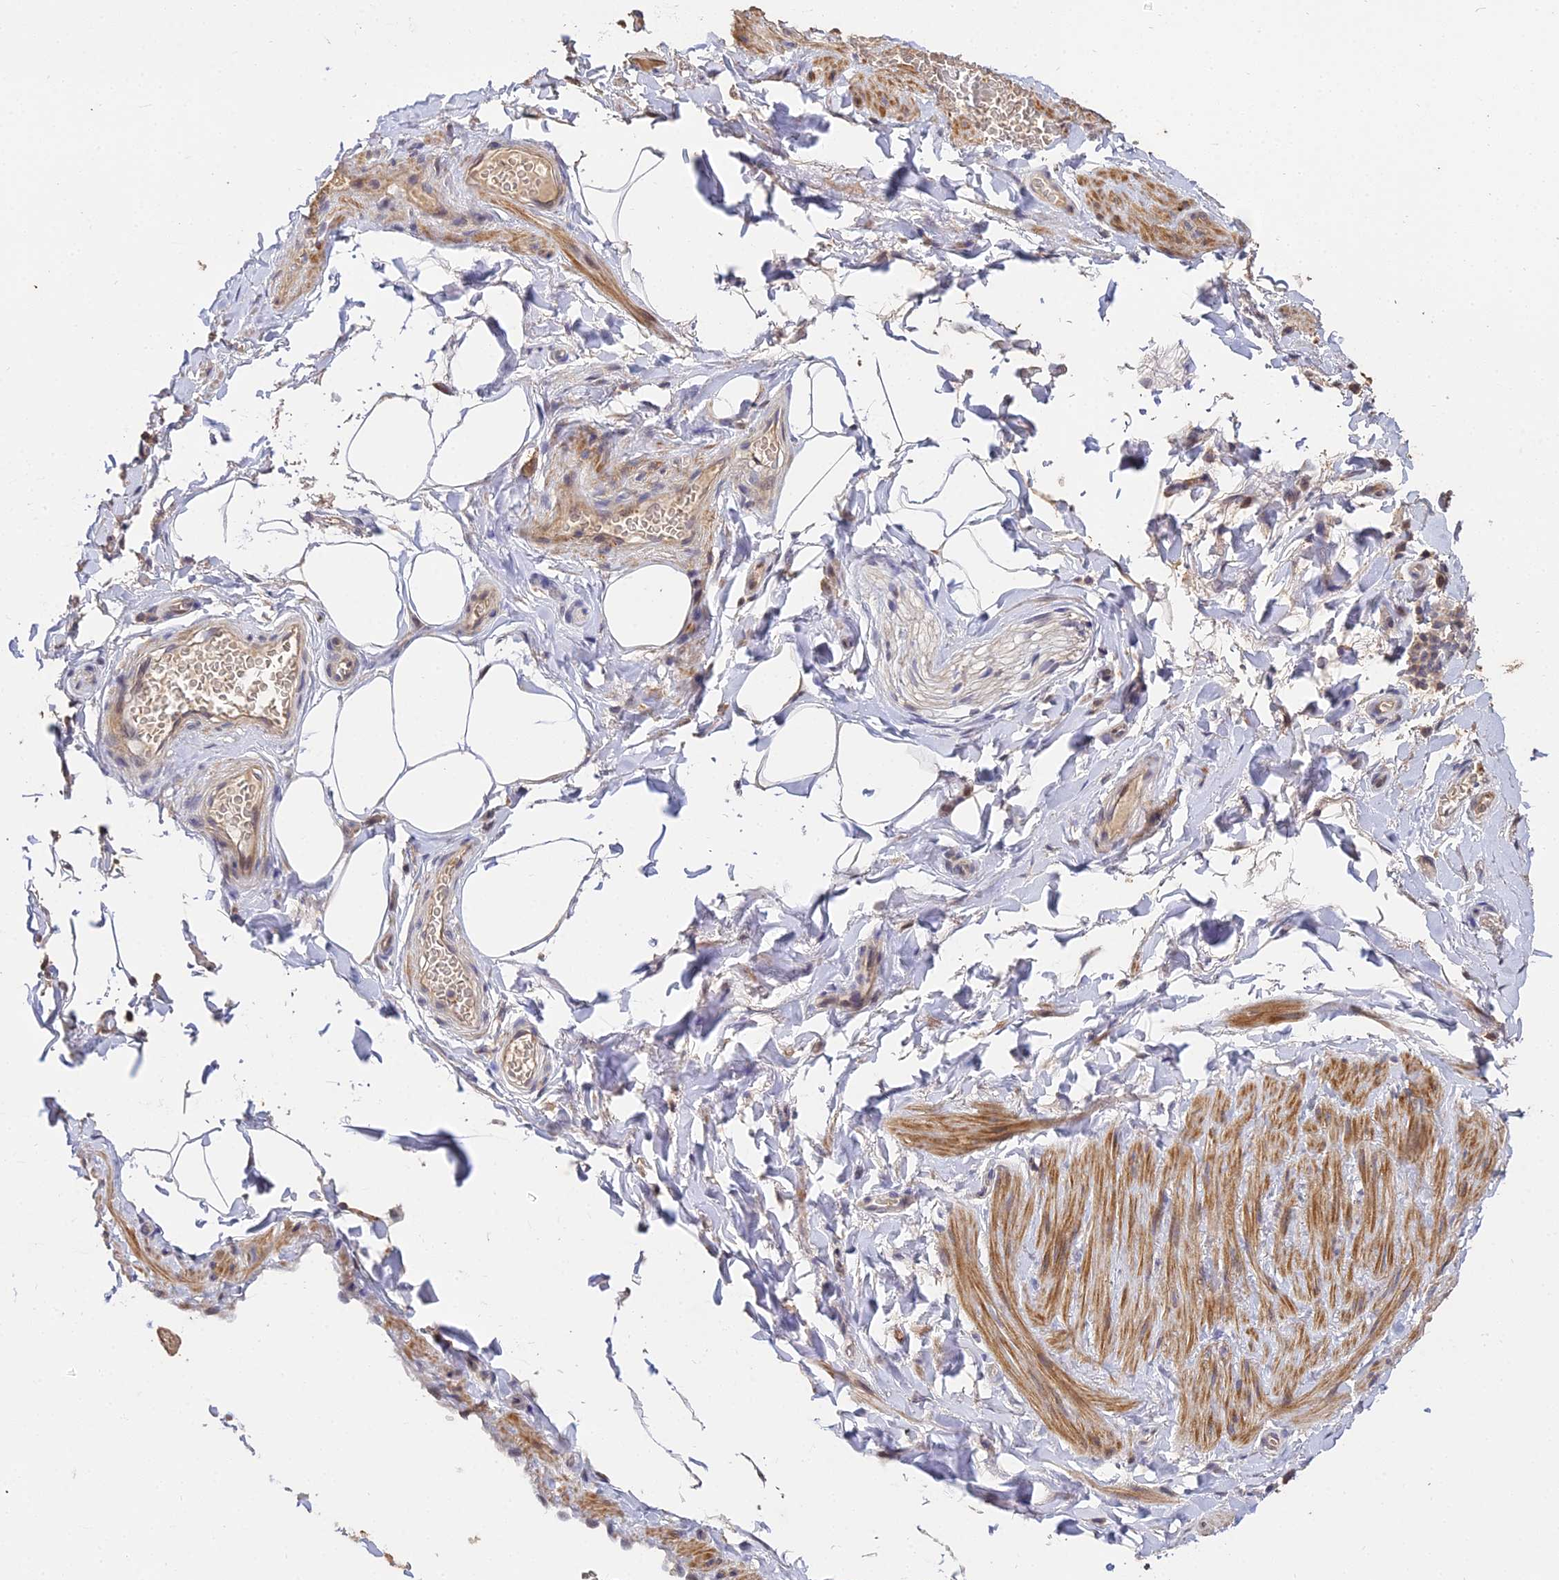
{"staining": {"intensity": "weak", "quantity": ">75%", "location": "cytoplasmic/membranous"}, "tissue": "adipose tissue", "cell_type": "Adipocytes", "image_type": "normal", "snomed": [{"axis": "morphology", "description": "Normal tissue, NOS"}, {"axis": "topography", "description": "Soft tissue"}, {"axis": "topography", "description": "Vascular tissue"}], "caption": "A micrograph of human adipose tissue stained for a protein exhibits weak cytoplasmic/membranous brown staining in adipocytes. The staining was performed using DAB (3,3'-diaminobenzidine) to visualize the protein expression in brown, while the nuclei were stained in blue with hematoxylin (Magnification: 20x).", "gene": "LSM5", "patient": {"sex": "male", "age": 54}}